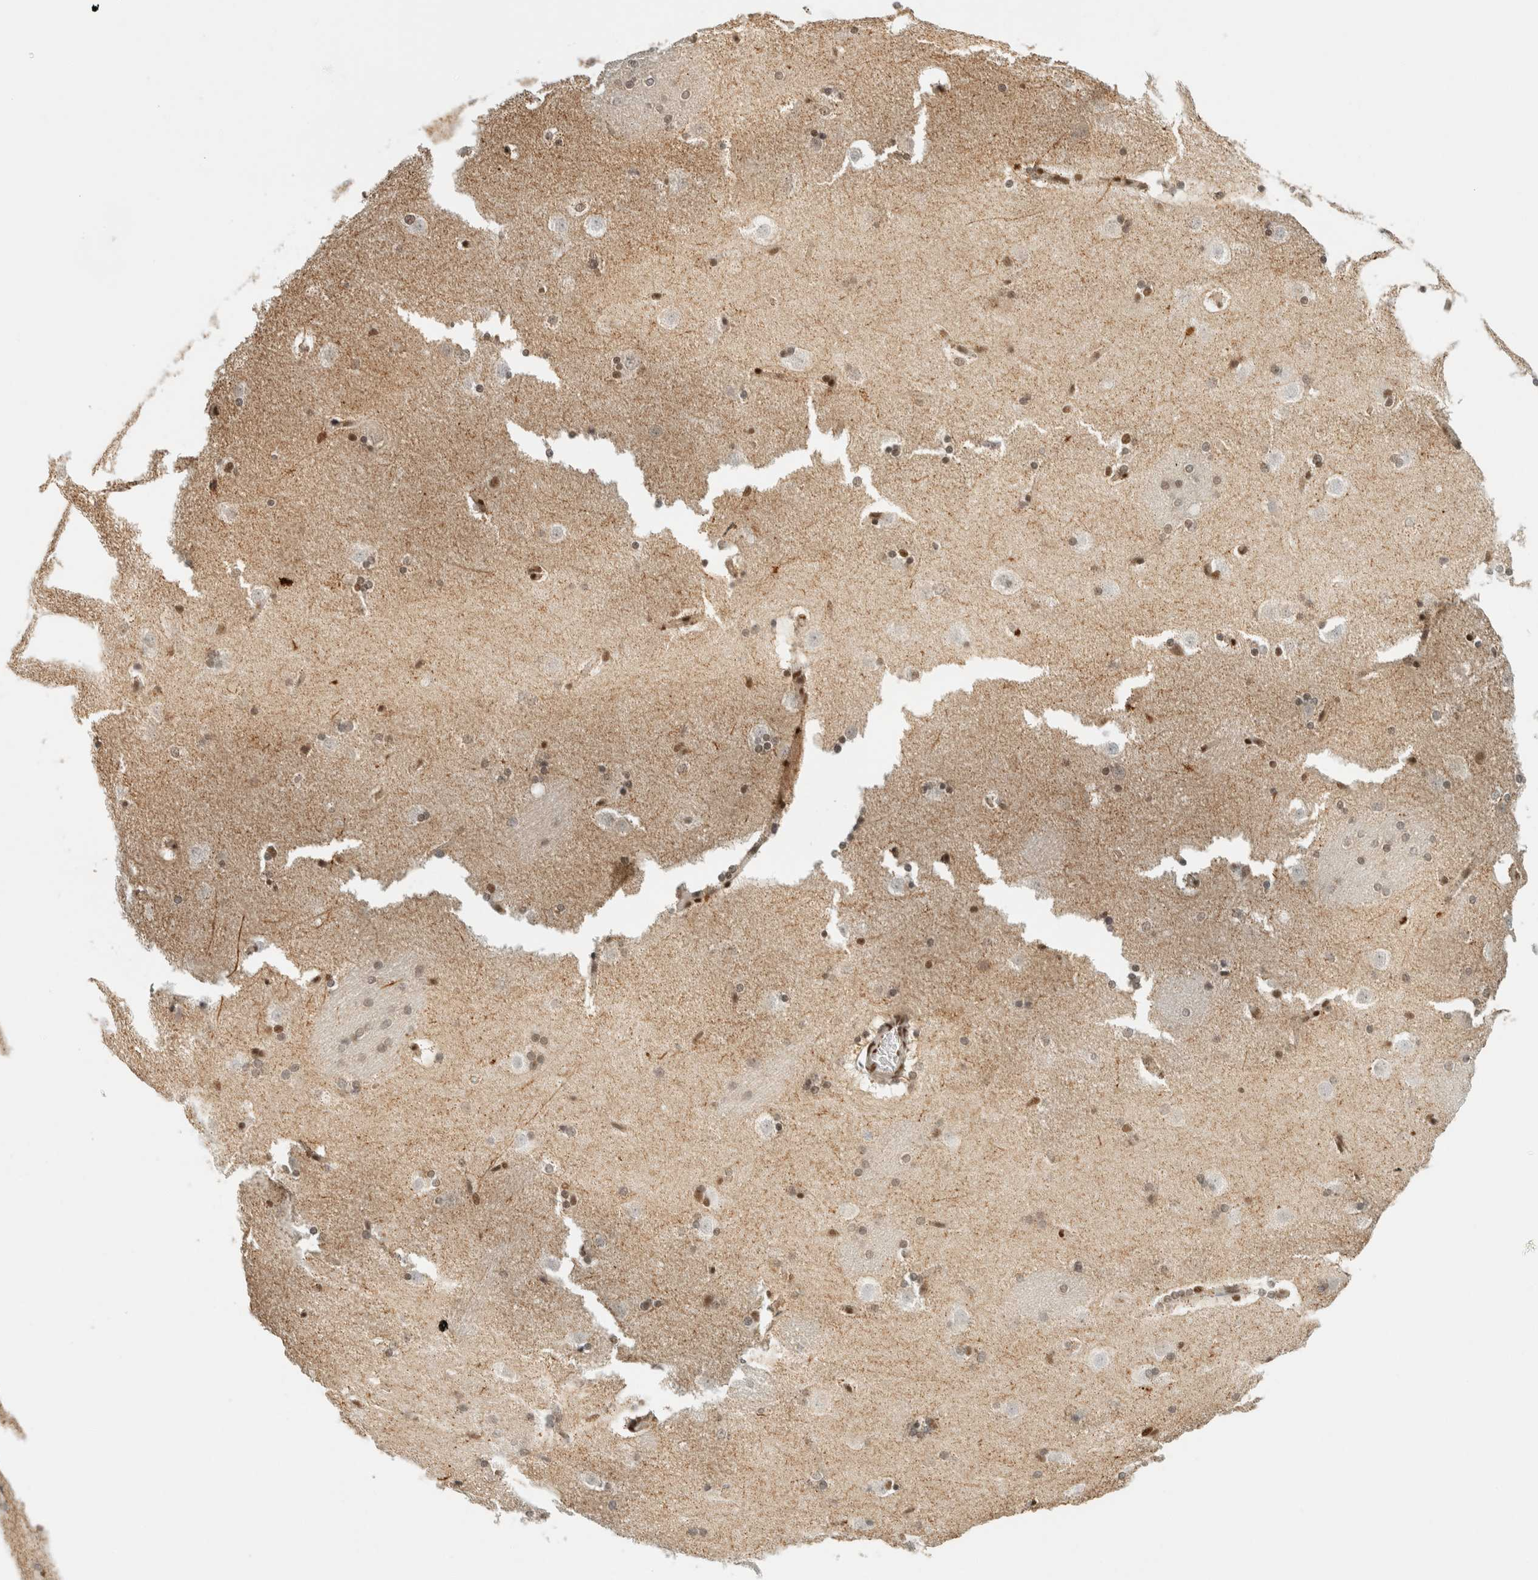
{"staining": {"intensity": "moderate", "quantity": "25%-75%", "location": "nuclear"}, "tissue": "caudate", "cell_type": "Glial cells", "image_type": "normal", "snomed": [{"axis": "morphology", "description": "Normal tissue, NOS"}, {"axis": "topography", "description": "Lateral ventricle wall"}], "caption": "IHC of benign human caudate displays medium levels of moderate nuclear expression in approximately 25%-75% of glial cells.", "gene": "ZNF768", "patient": {"sex": "female", "age": 19}}